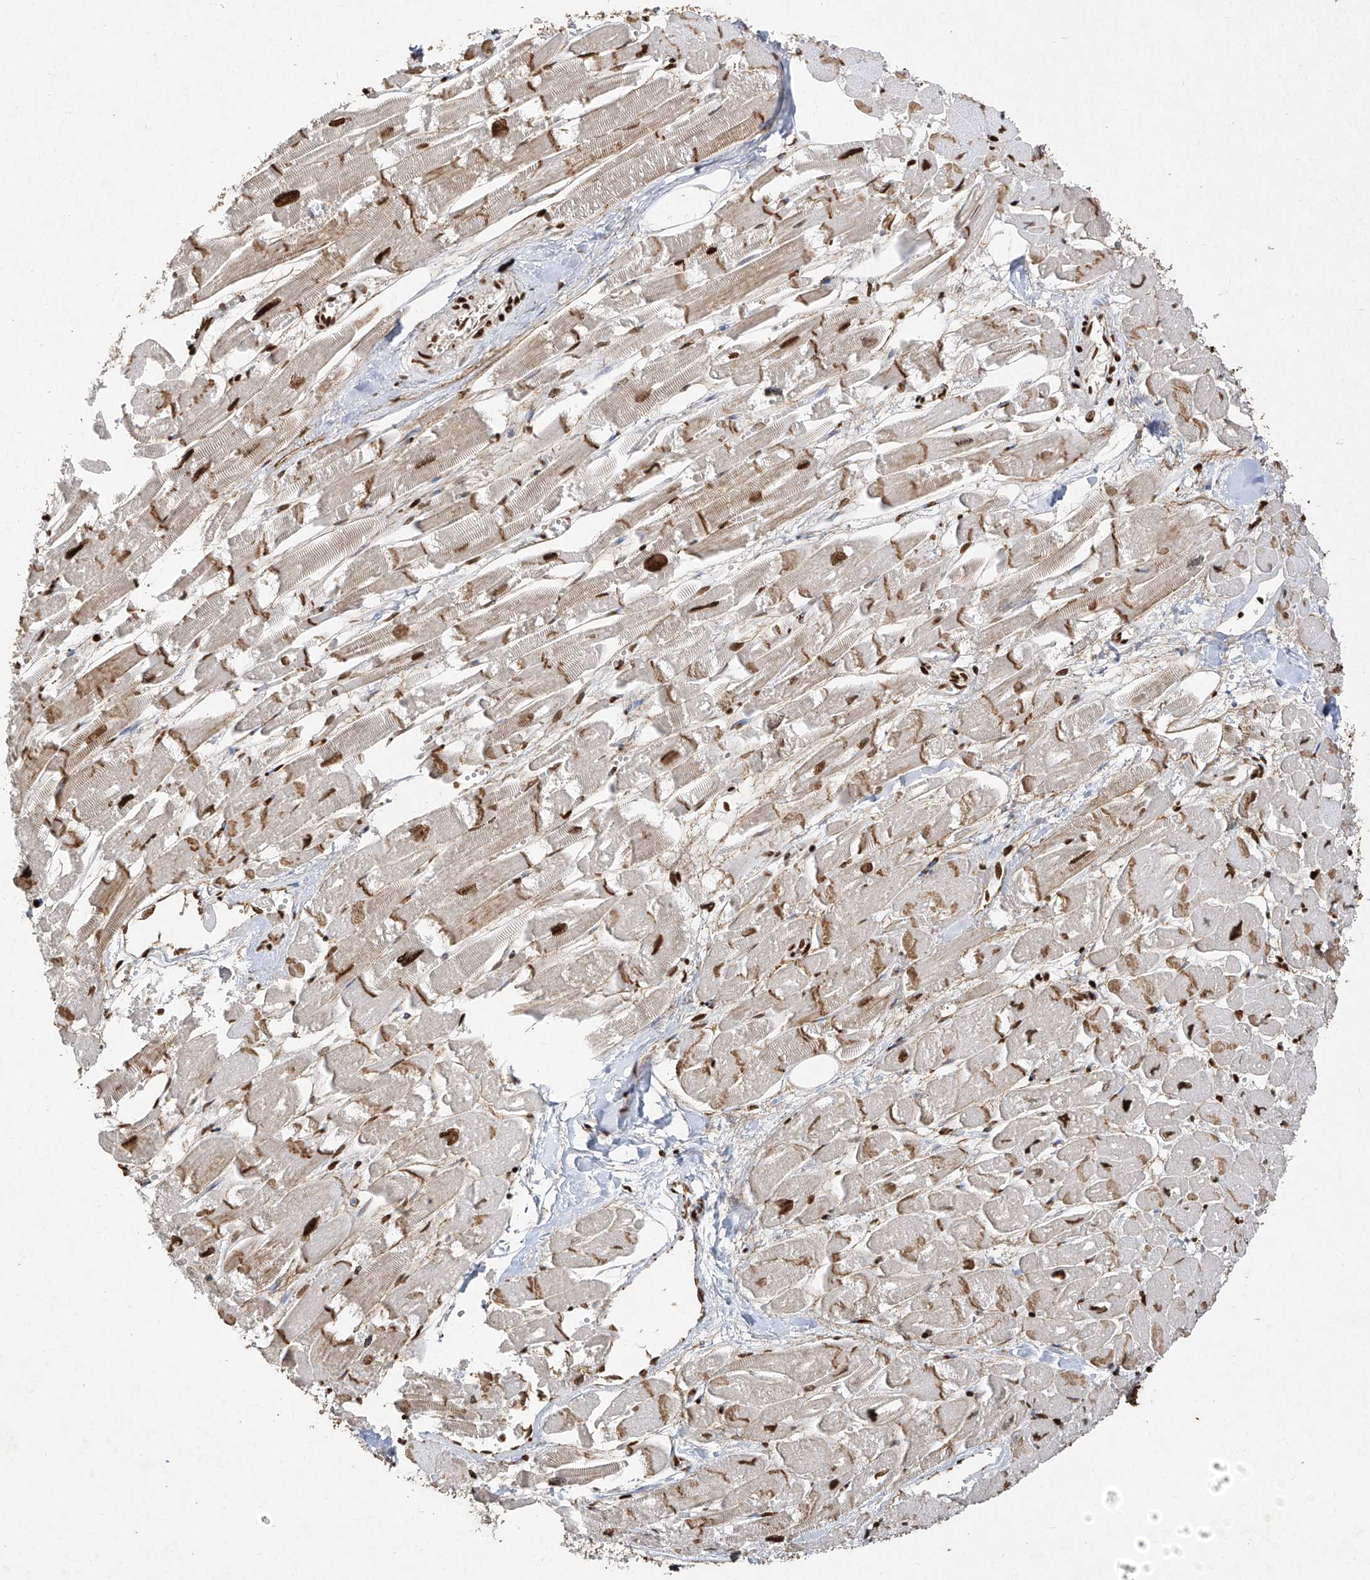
{"staining": {"intensity": "strong", "quantity": "25%-75%", "location": "cytoplasmic/membranous,nuclear"}, "tissue": "heart muscle", "cell_type": "Cardiomyocytes", "image_type": "normal", "snomed": [{"axis": "morphology", "description": "Normal tissue, NOS"}, {"axis": "topography", "description": "Heart"}], "caption": "Heart muscle stained with immunohistochemistry demonstrates strong cytoplasmic/membranous,nuclear expression in approximately 25%-75% of cardiomyocytes.", "gene": "ATRIP", "patient": {"sex": "male", "age": 54}}